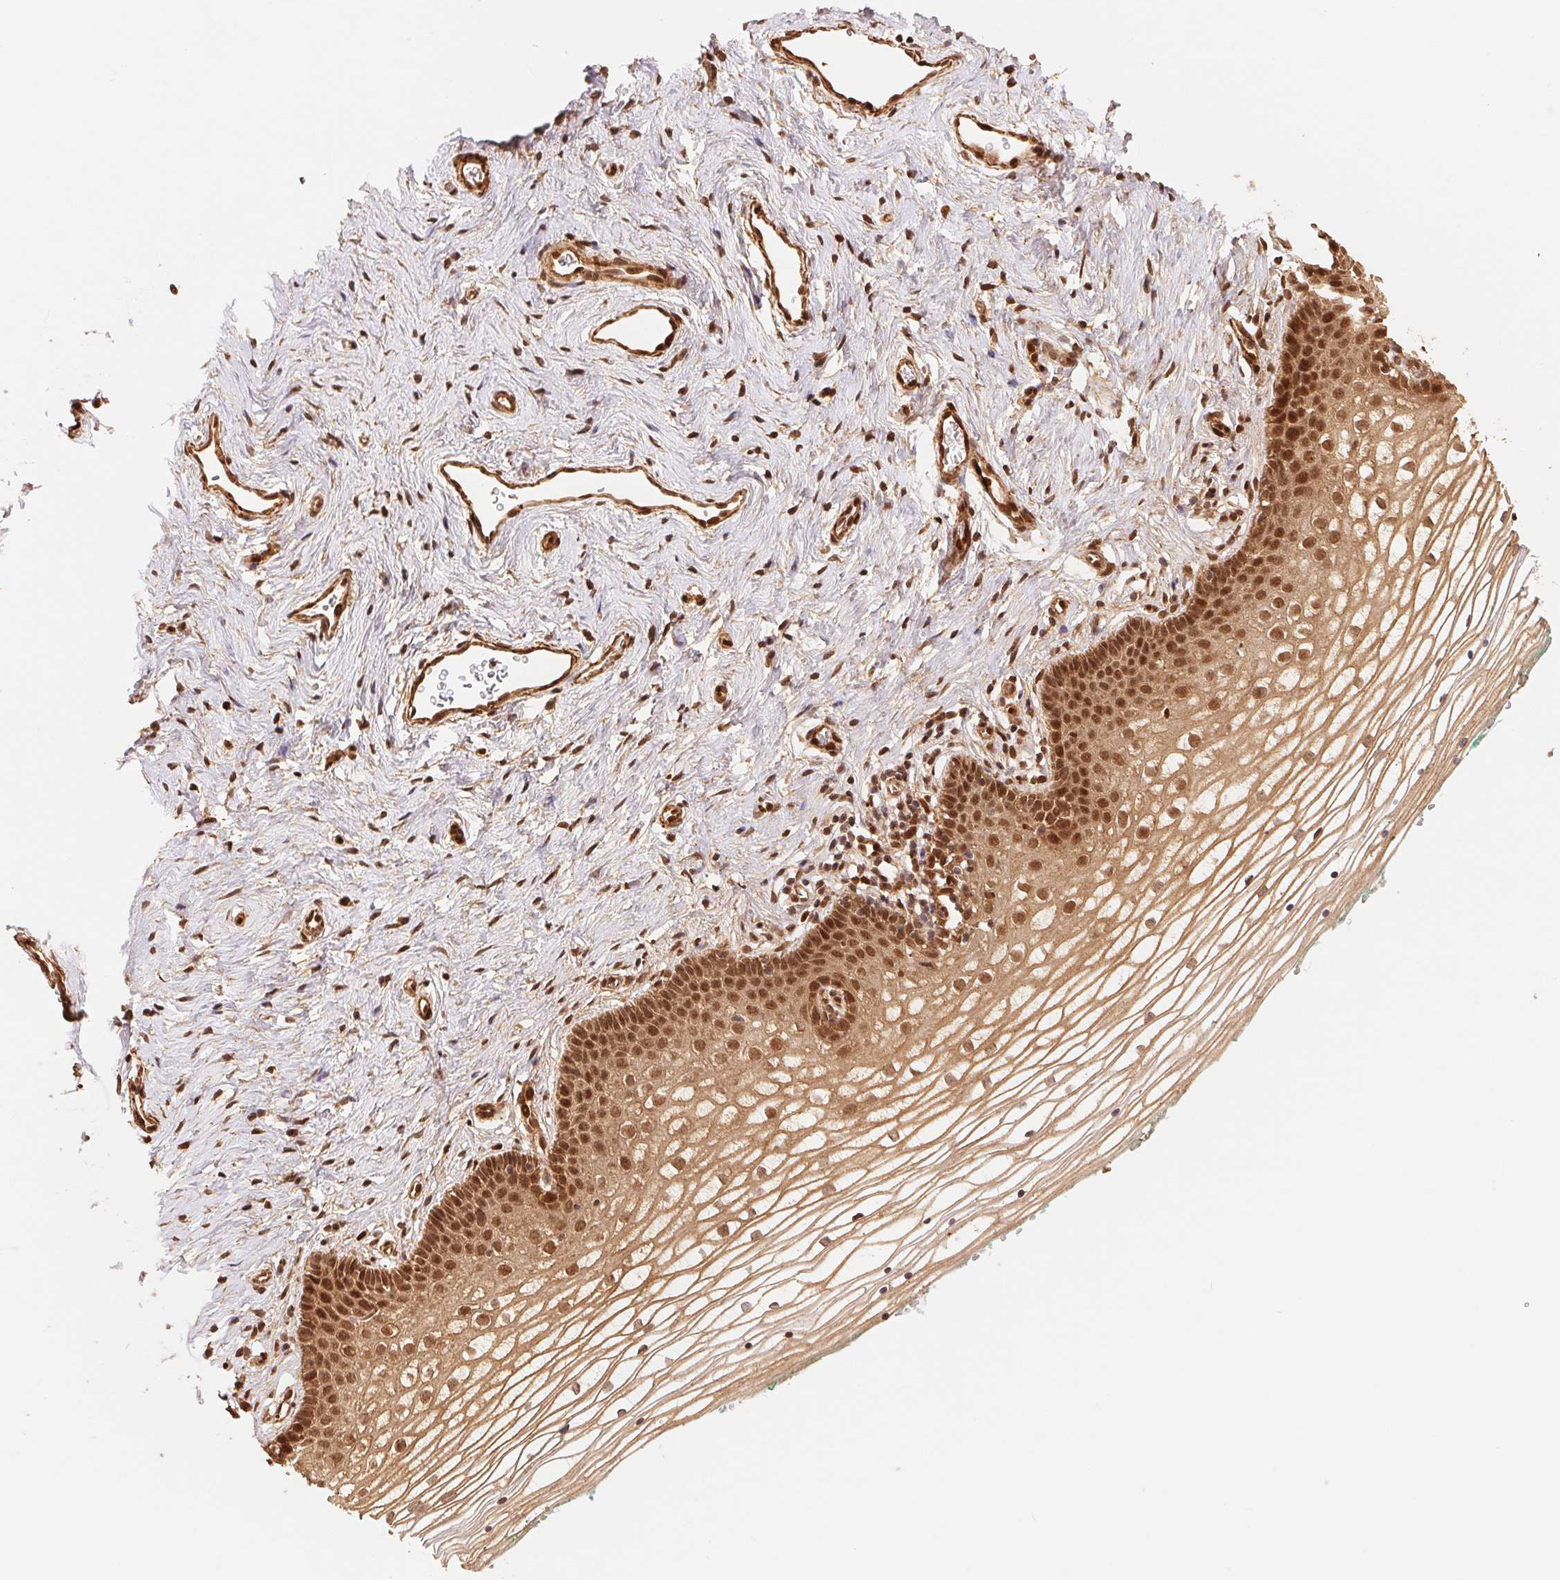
{"staining": {"intensity": "moderate", "quantity": "25%-75%", "location": "cytoplasmic/membranous,nuclear"}, "tissue": "vagina", "cell_type": "Squamous epithelial cells", "image_type": "normal", "snomed": [{"axis": "morphology", "description": "Normal tissue, NOS"}, {"axis": "topography", "description": "Vagina"}], "caption": "The photomicrograph shows immunohistochemical staining of normal vagina. There is moderate cytoplasmic/membranous,nuclear expression is seen in approximately 25%-75% of squamous epithelial cells. The protein of interest is stained brown, and the nuclei are stained in blue (DAB (3,3'-diaminobenzidine) IHC with brightfield microscopy, high magnification).", "gene": "TNIP2", "patient": {"sex": "female", "age": 36}}